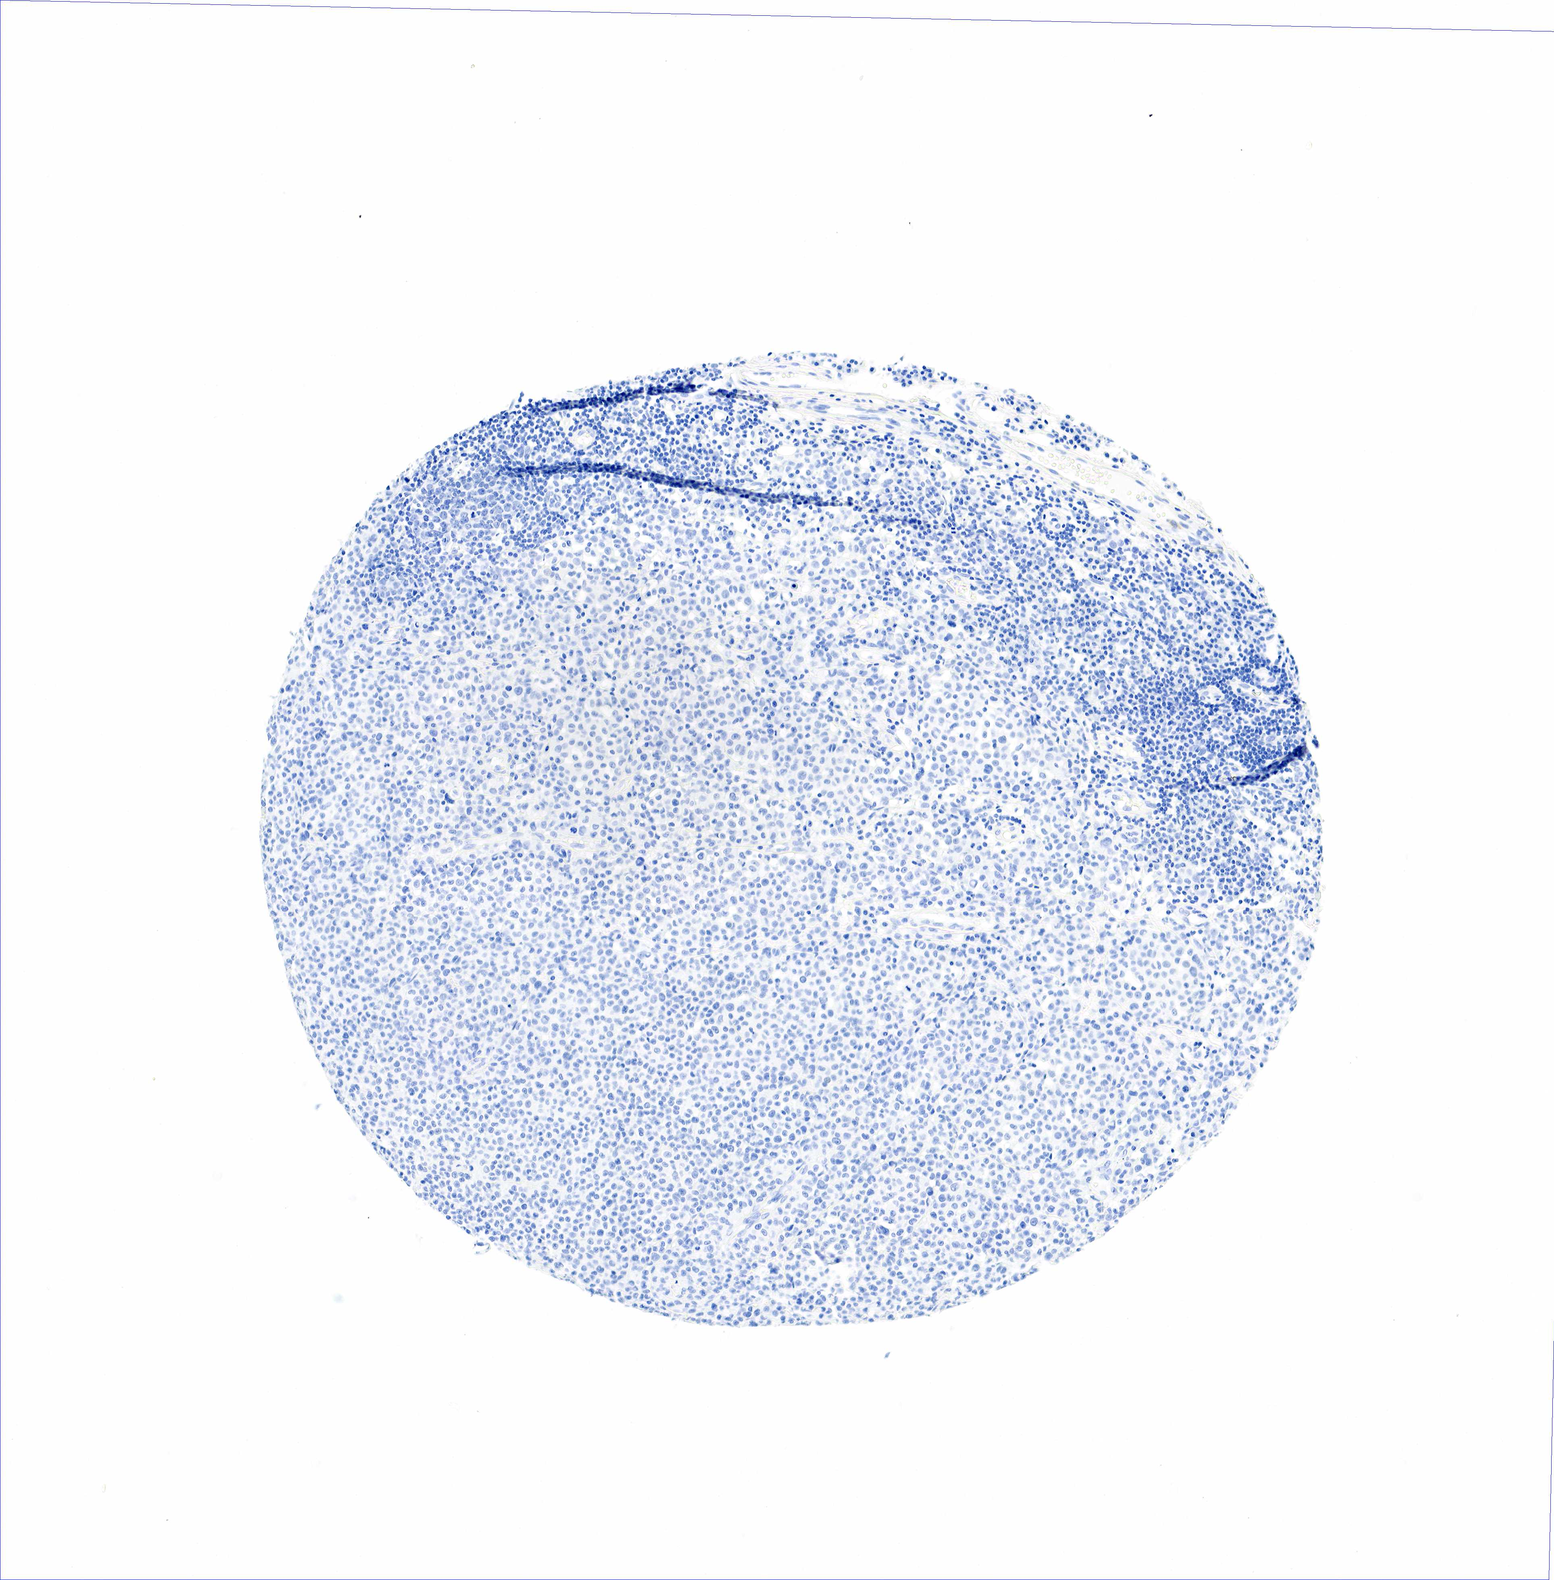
{"staining": {"intensity": "negative", "quantity": "none", "location": "none"}, "tissue": "melanoma", "cell_type": "Tumor cells", "image_type": "cancer", "snomed": [{"axis": "morphology", "description": "Malignant melanoma, Metastatic site"}, {"axis": "topography", "description": "Skin"}], "caption": "This is a photomicrograph of immunohistochemistry (IHC) staining of malignant melanoma (metastatic site), which shows no expression in tumor cells.", "gene": "KRT7", "patient": {"sex": "male", "age": 32}}